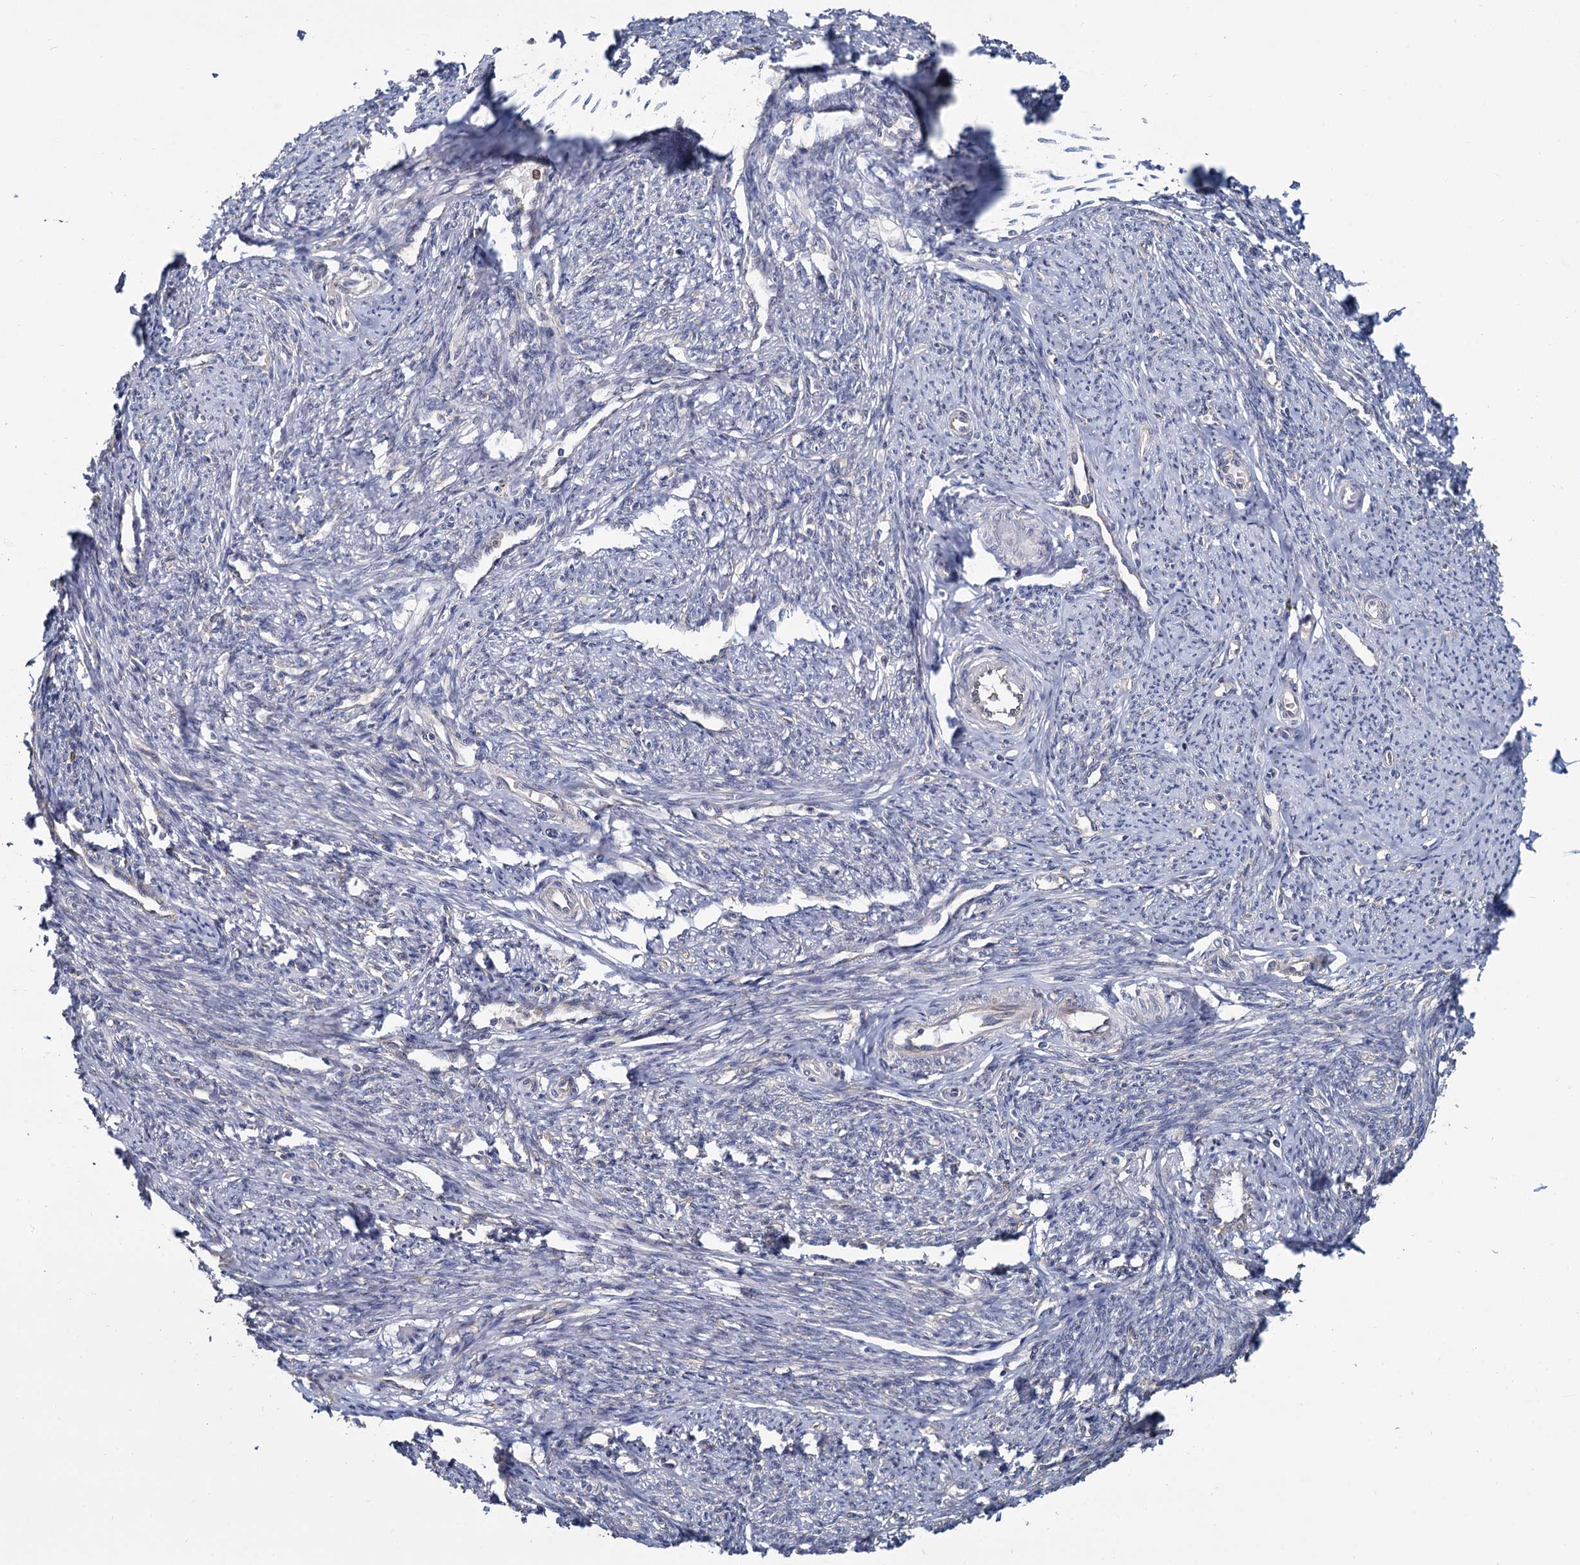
{"staining": {"intensity": "moderate", "quantity": "25%-75%", "location": "cytoplasmic/membranous"}, "tissue": "smooth muscle", "cell_type": "Smooth muscle cells", "image_type": "normal", "snomed": [{"axis": "morphology", "description": "Normal tissue, NOS"}, {"axis": "topography", "description": "Smooth muscle"}, {"axis": "topography", "description": "Uterus"}], "caption": "Immunohistochemistry (DAB (3,3'-diaminobenzidine)) staining of benign human smooth muscle shows moderate cytoplasmic/membranous protein expression in about 25%-75% of smooth muscle cells.", "gene": "LRRC51", "patient": {"sex": "female", "age": 59}}